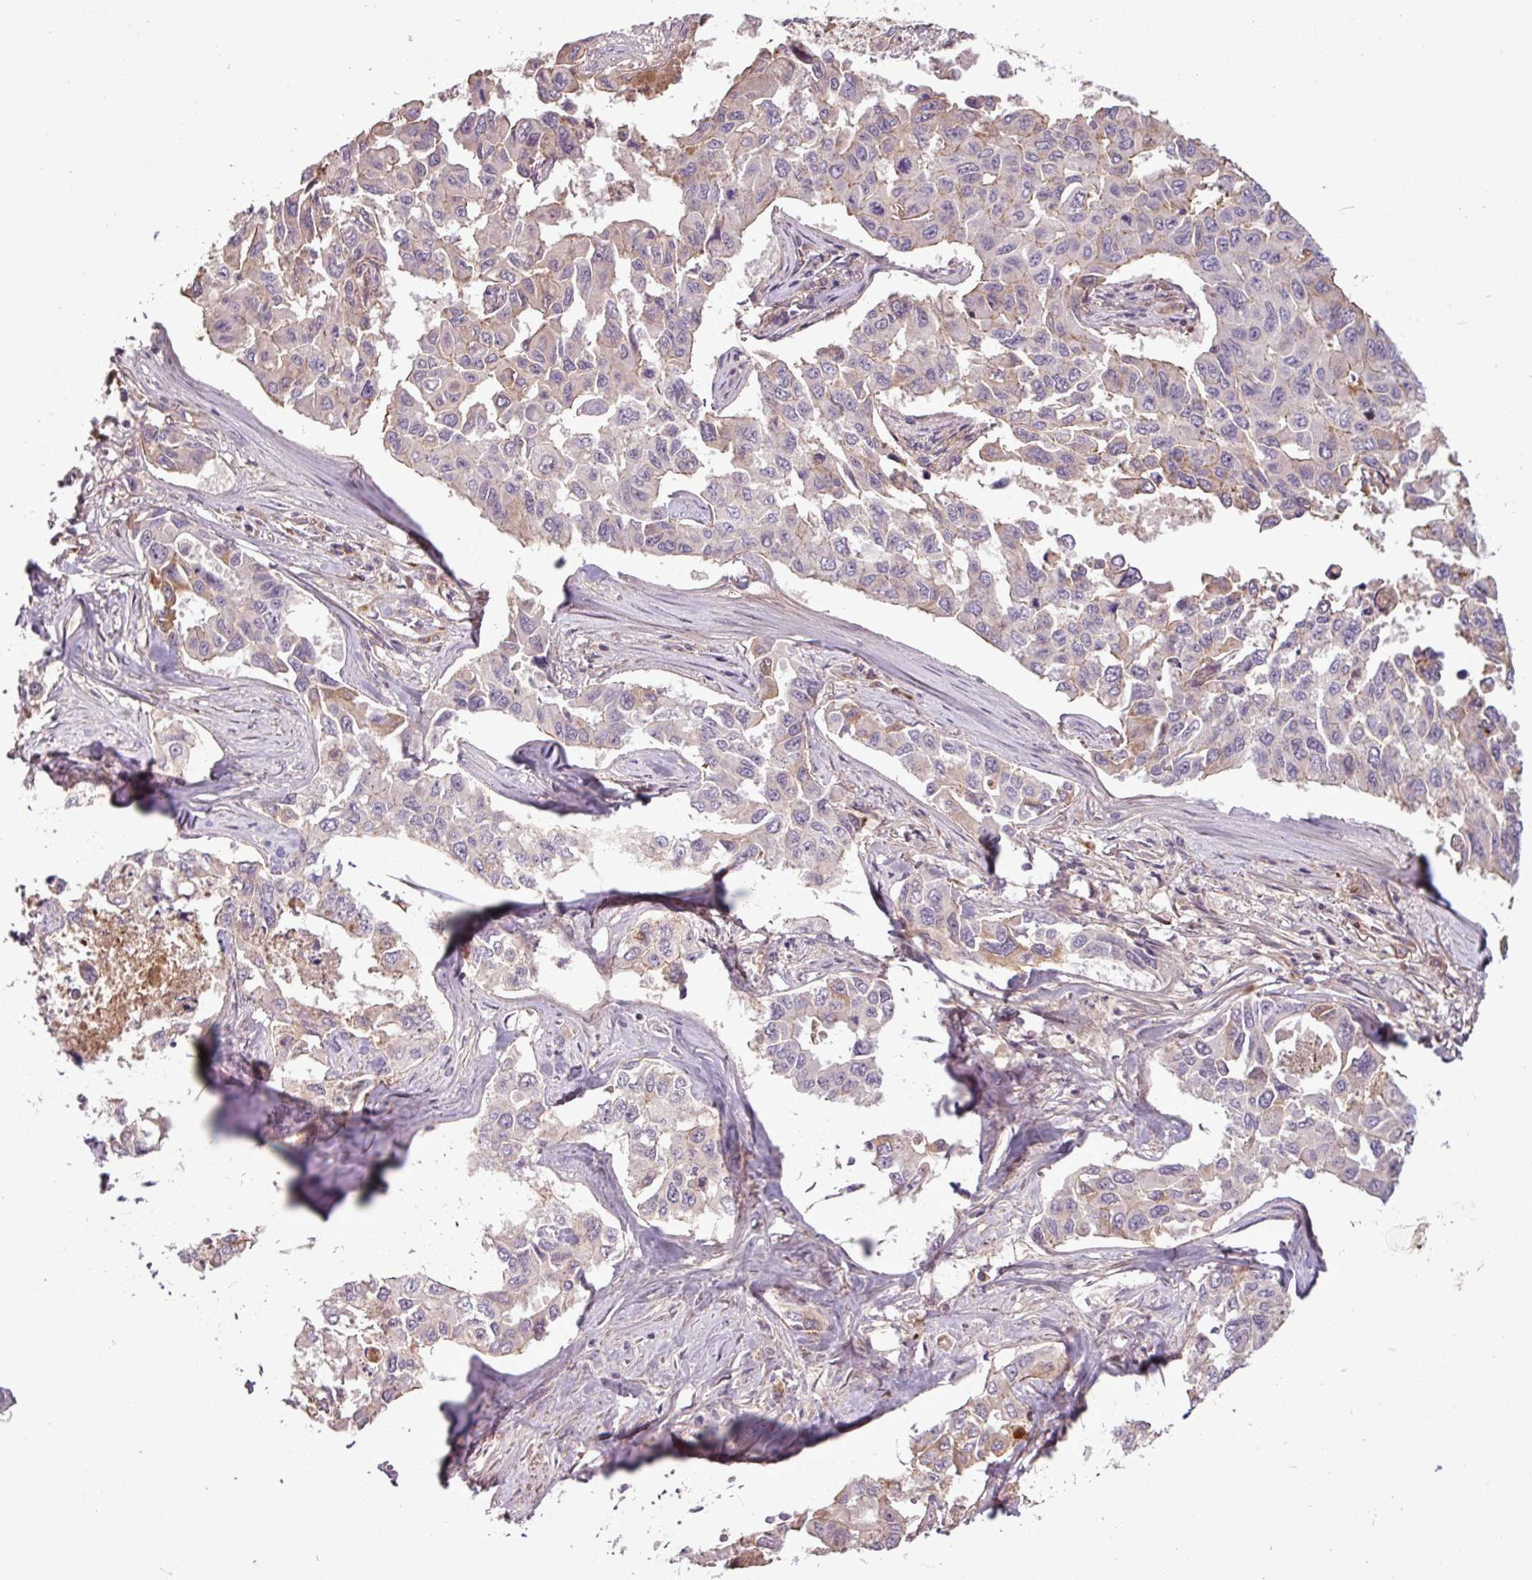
{"staining": {"intensity": "moderate", "quantity": "<25%", "location": "cytoplasmic/membranous"}, "tissue": "lung cancer", "cell_type": "Tumor cells", "image_type": "cancer", "snomed": [{"axis": "morphology", "description": "Adenocarcinoma, NOS"}, {"axis": "topography", "description": "Lung"}], "caption": "Immunohistochemical staining of lung adenocarcinoma demonstrates moderate cytoplasmic/membranous protein staining in about <25% of tumor cells. Using DAB (3,3'-diaminobenzidine) (brown) and hematoxylin (blue) stains, captured at high magnification using brightfield microscopy.", "gene": "C4B", "patient": {"sex": "male", "age": 64}}